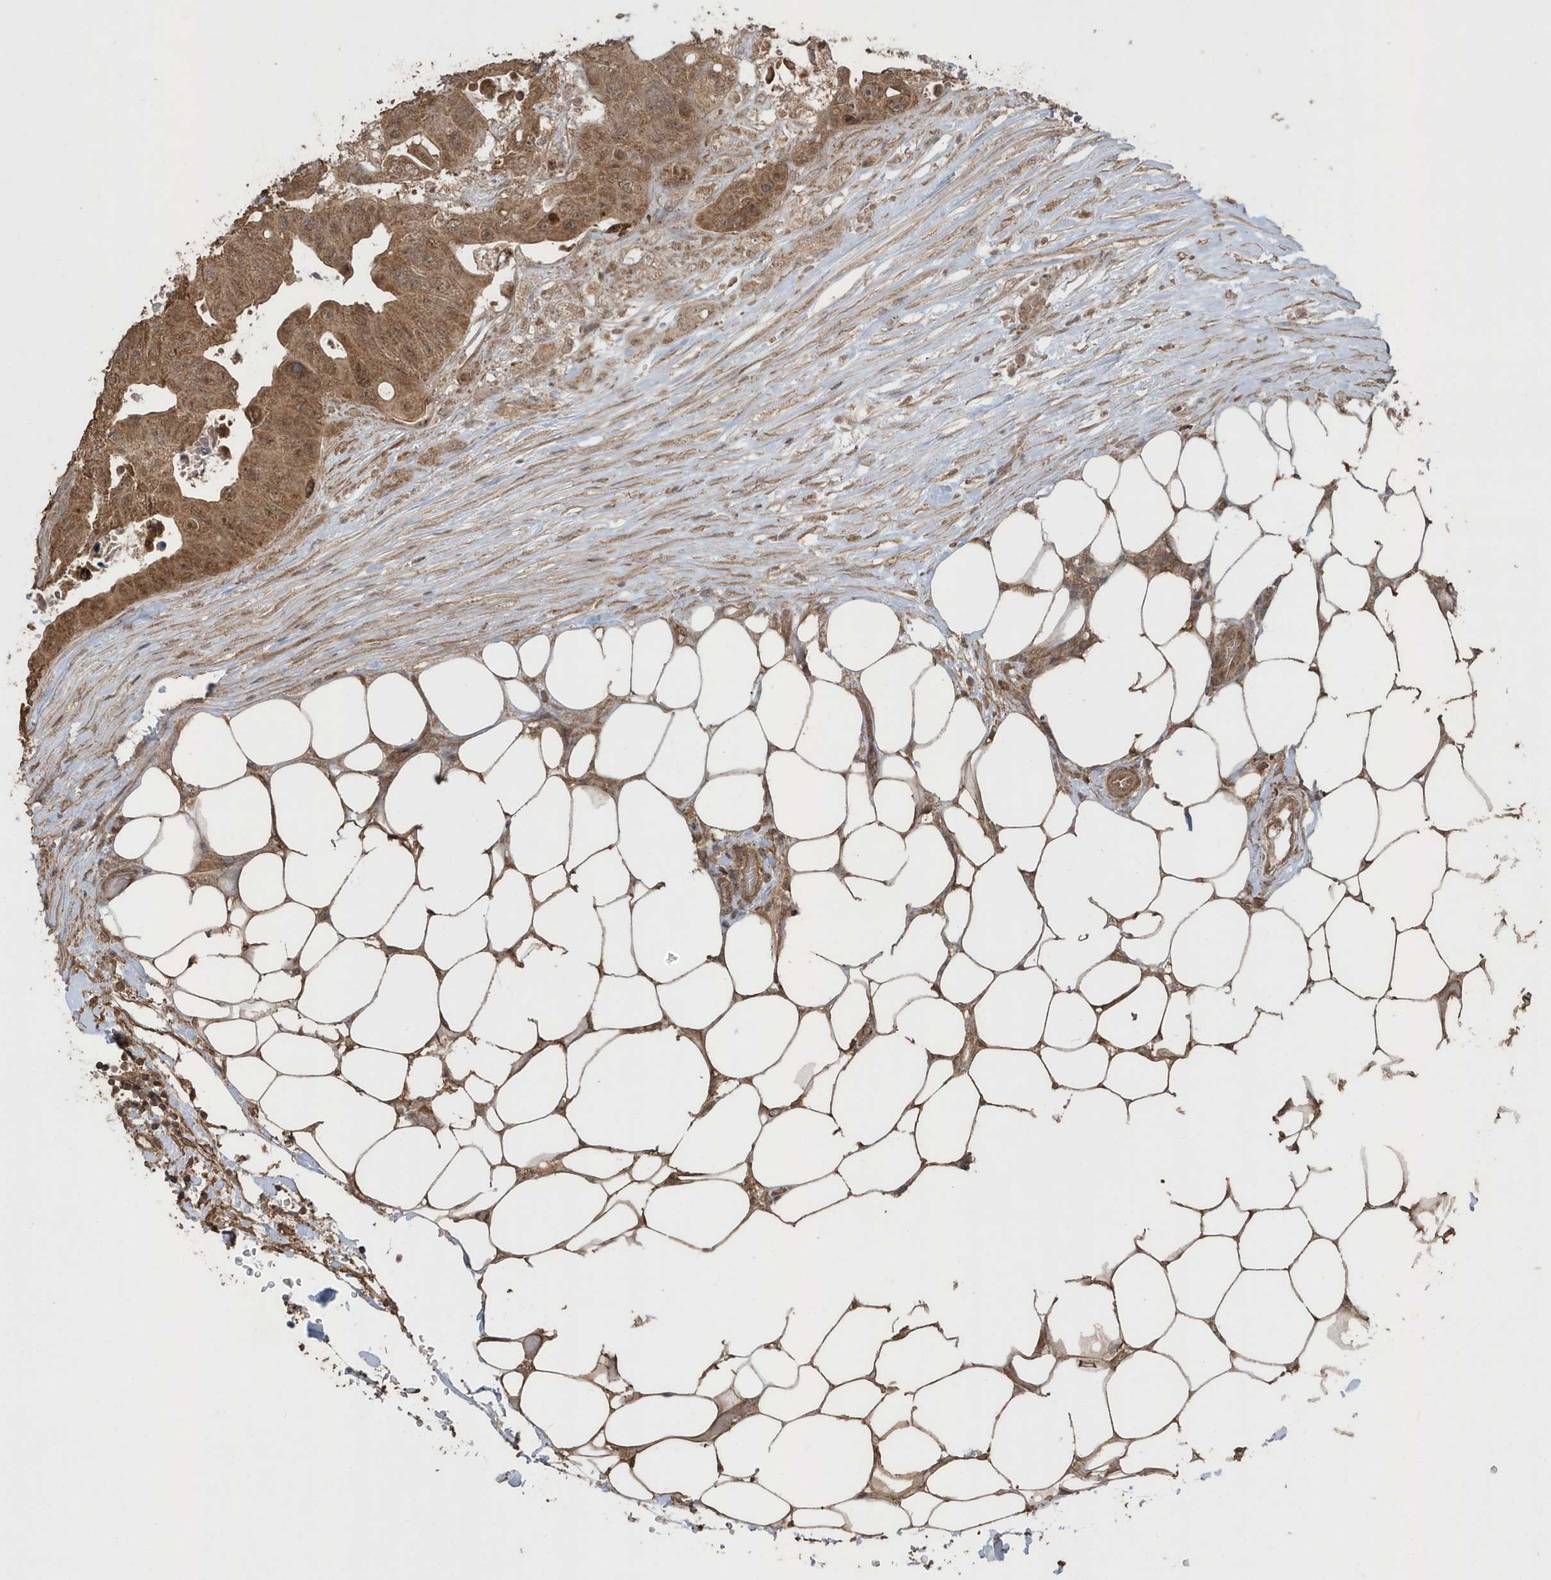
{"staining": {"intensity": "moderate", "quantity": ">75%", "location": "cytoplasmic/membranous"}, "tissue": "colorectal cancer", "cell_type": "Tumor cells", "image_type": "cancer", "snomed": [{"axis": "morphology", "description": "Adenocarcinoma, NOS"}, {"axis": "topography", "description": "Colon"}], "caption": "Colorectal cancer stained with a brown dye shows moderate cytoplasmic/membranous positive staining in about >75% of tumor cells.", "gene": "PAXBP1", "patient": {"sex": "female", "age": 46}}